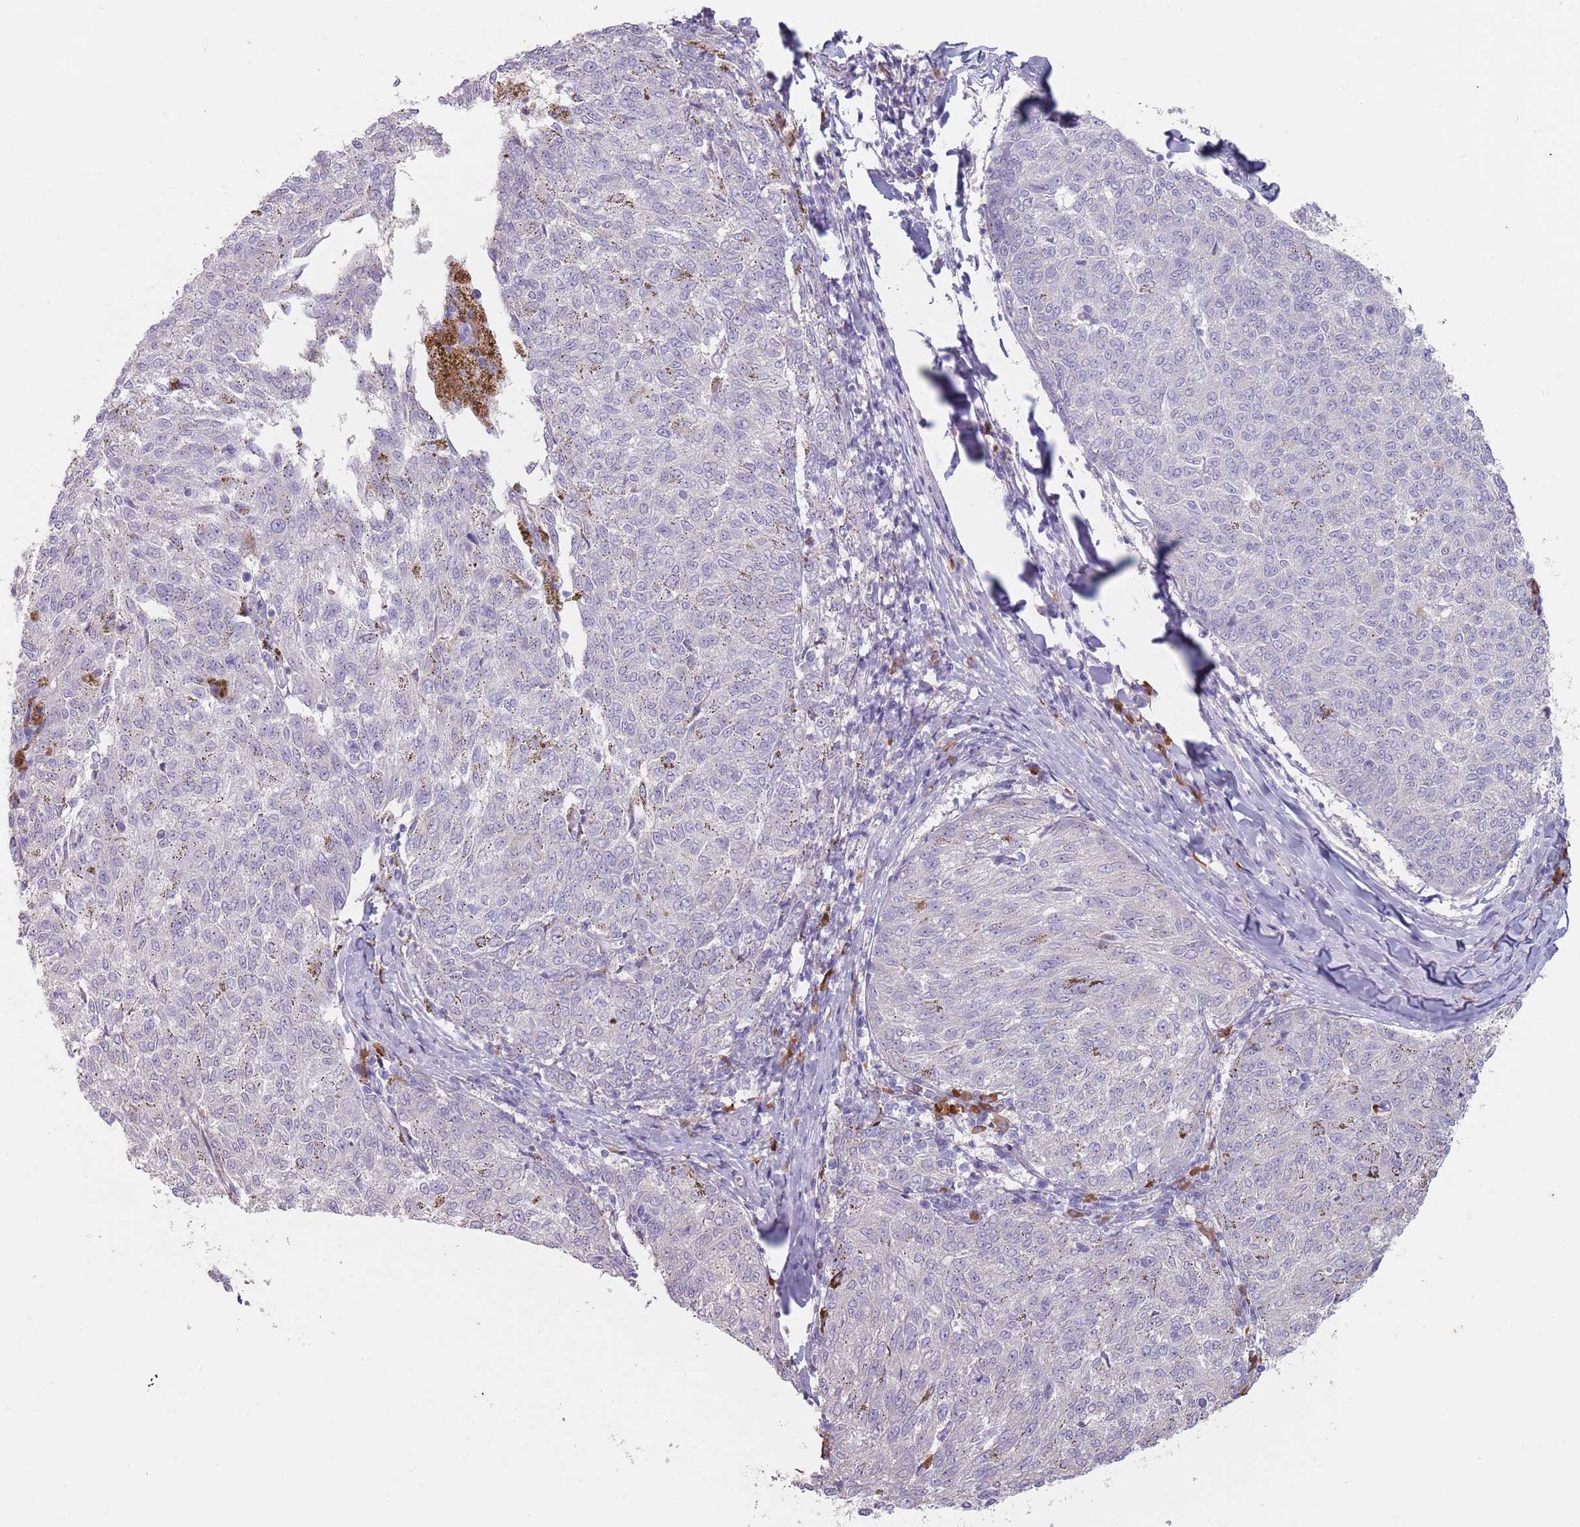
{"staining": {"intensity": "negative", "quantity": "none", "location": "none"}, "tissue": "melanoma", "cell_type": "Tumor cells", "image_type": "cancer", "snomed": [{"axis": "morphology", "description": "Malignant melanoma, NOS"}, {"axis": "topography", "description": "Skin"}], "caption": "The histopathology image displays no significant positivity in tumor cells of melanoma.", "gene": "DXO", "patient": {"sex": "female", "age": 72}}